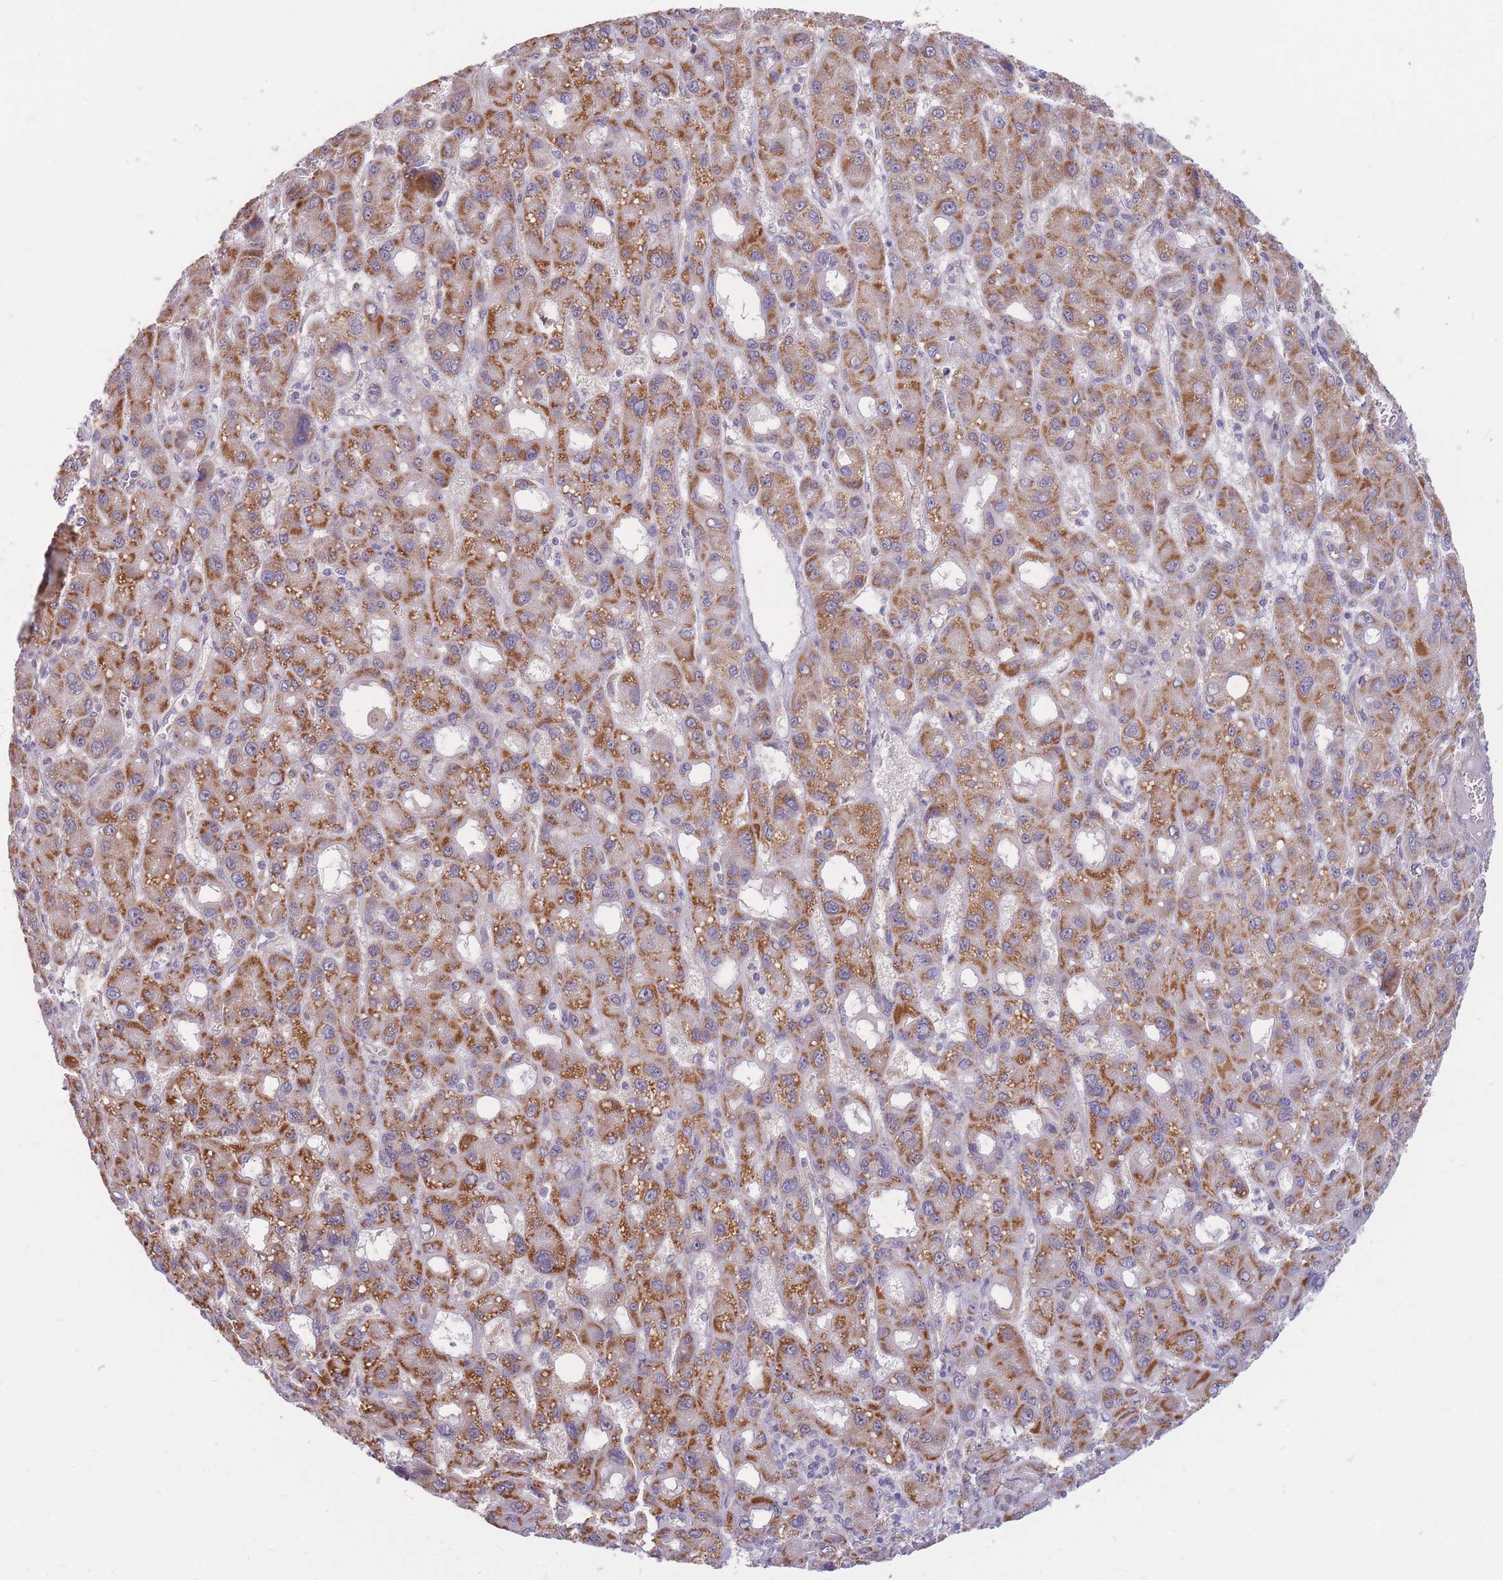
{"staining": {"intensity": "strong", "quantity": ">75%", "location": "cytoplasmic/membranous"}, "tissue": "liver cancer", "cell_type": "Tumor cells", "image_type": "cancer", "snomed": [{"axis": "morphology", "description": "Carcinoma, Hepatocellular, NOS"}, {"axis": "topography", "description": "Liver"}], "caption": "Liver hepatocellular carcinoma stained with immunohistochemistry reveals strong cytoplasmic/membranous staining in about >75% of tumor cells.", "gene": "MRPS9", "patient": {"sex": "male", "age": 55}}